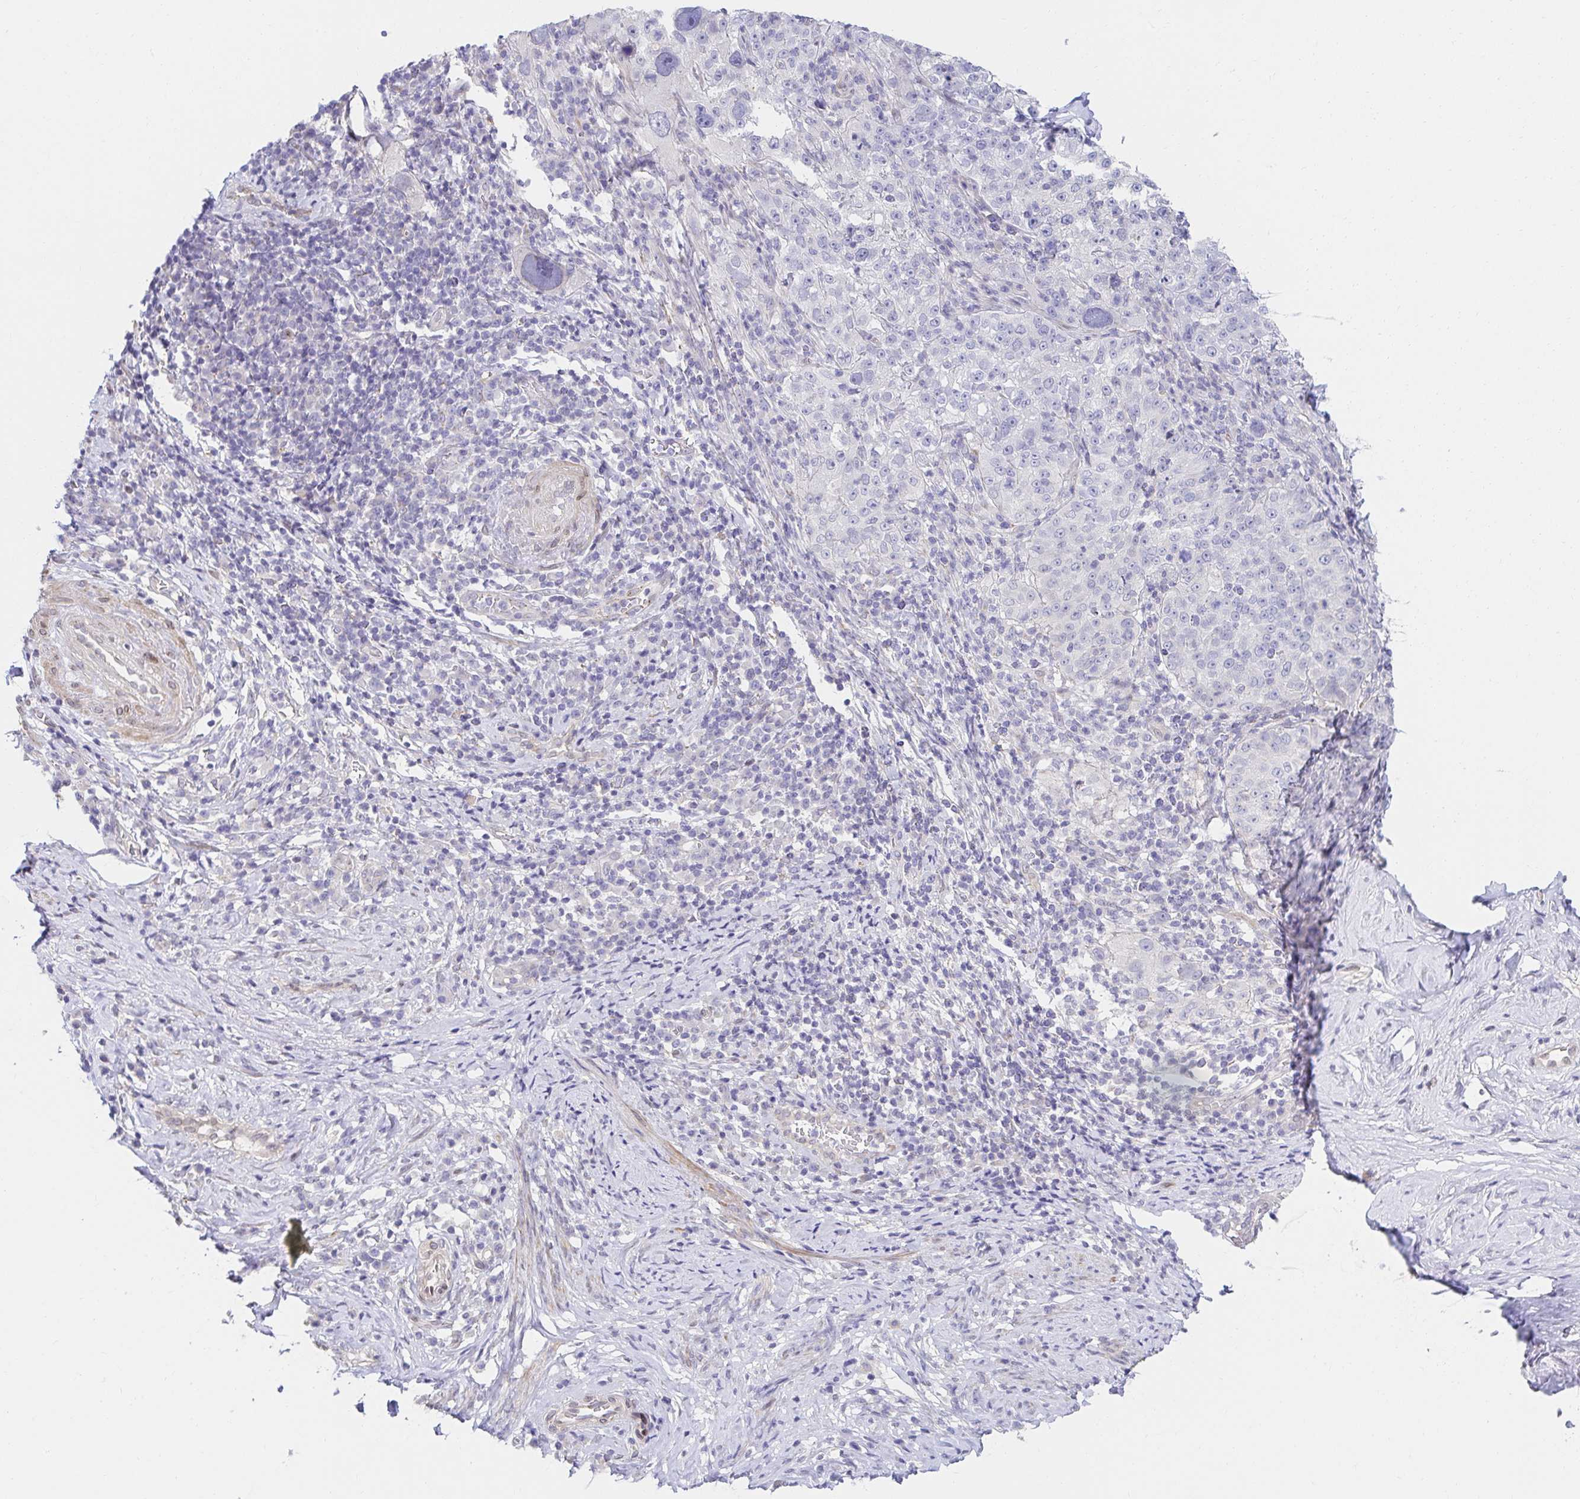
{"staining": {"intensity": "negative", "quantity": "none", "location": "none"}, "tissue": "cervical cancer", "cell_type": "Tumor cells", "image_type": "cancer", "snomed": [{"axis": "morphology", "description": "Squamous cell carcinoma, NOS"}, {"axis": "topography", "description": "Cervix"}], "caption": "Squamous cell carcinoma (cervical) stained for a protein using immunohistochemistry reveals no expression tumor cells.", "gene": "AKAP14", "patient": {"sex": "female", "age": 75}}